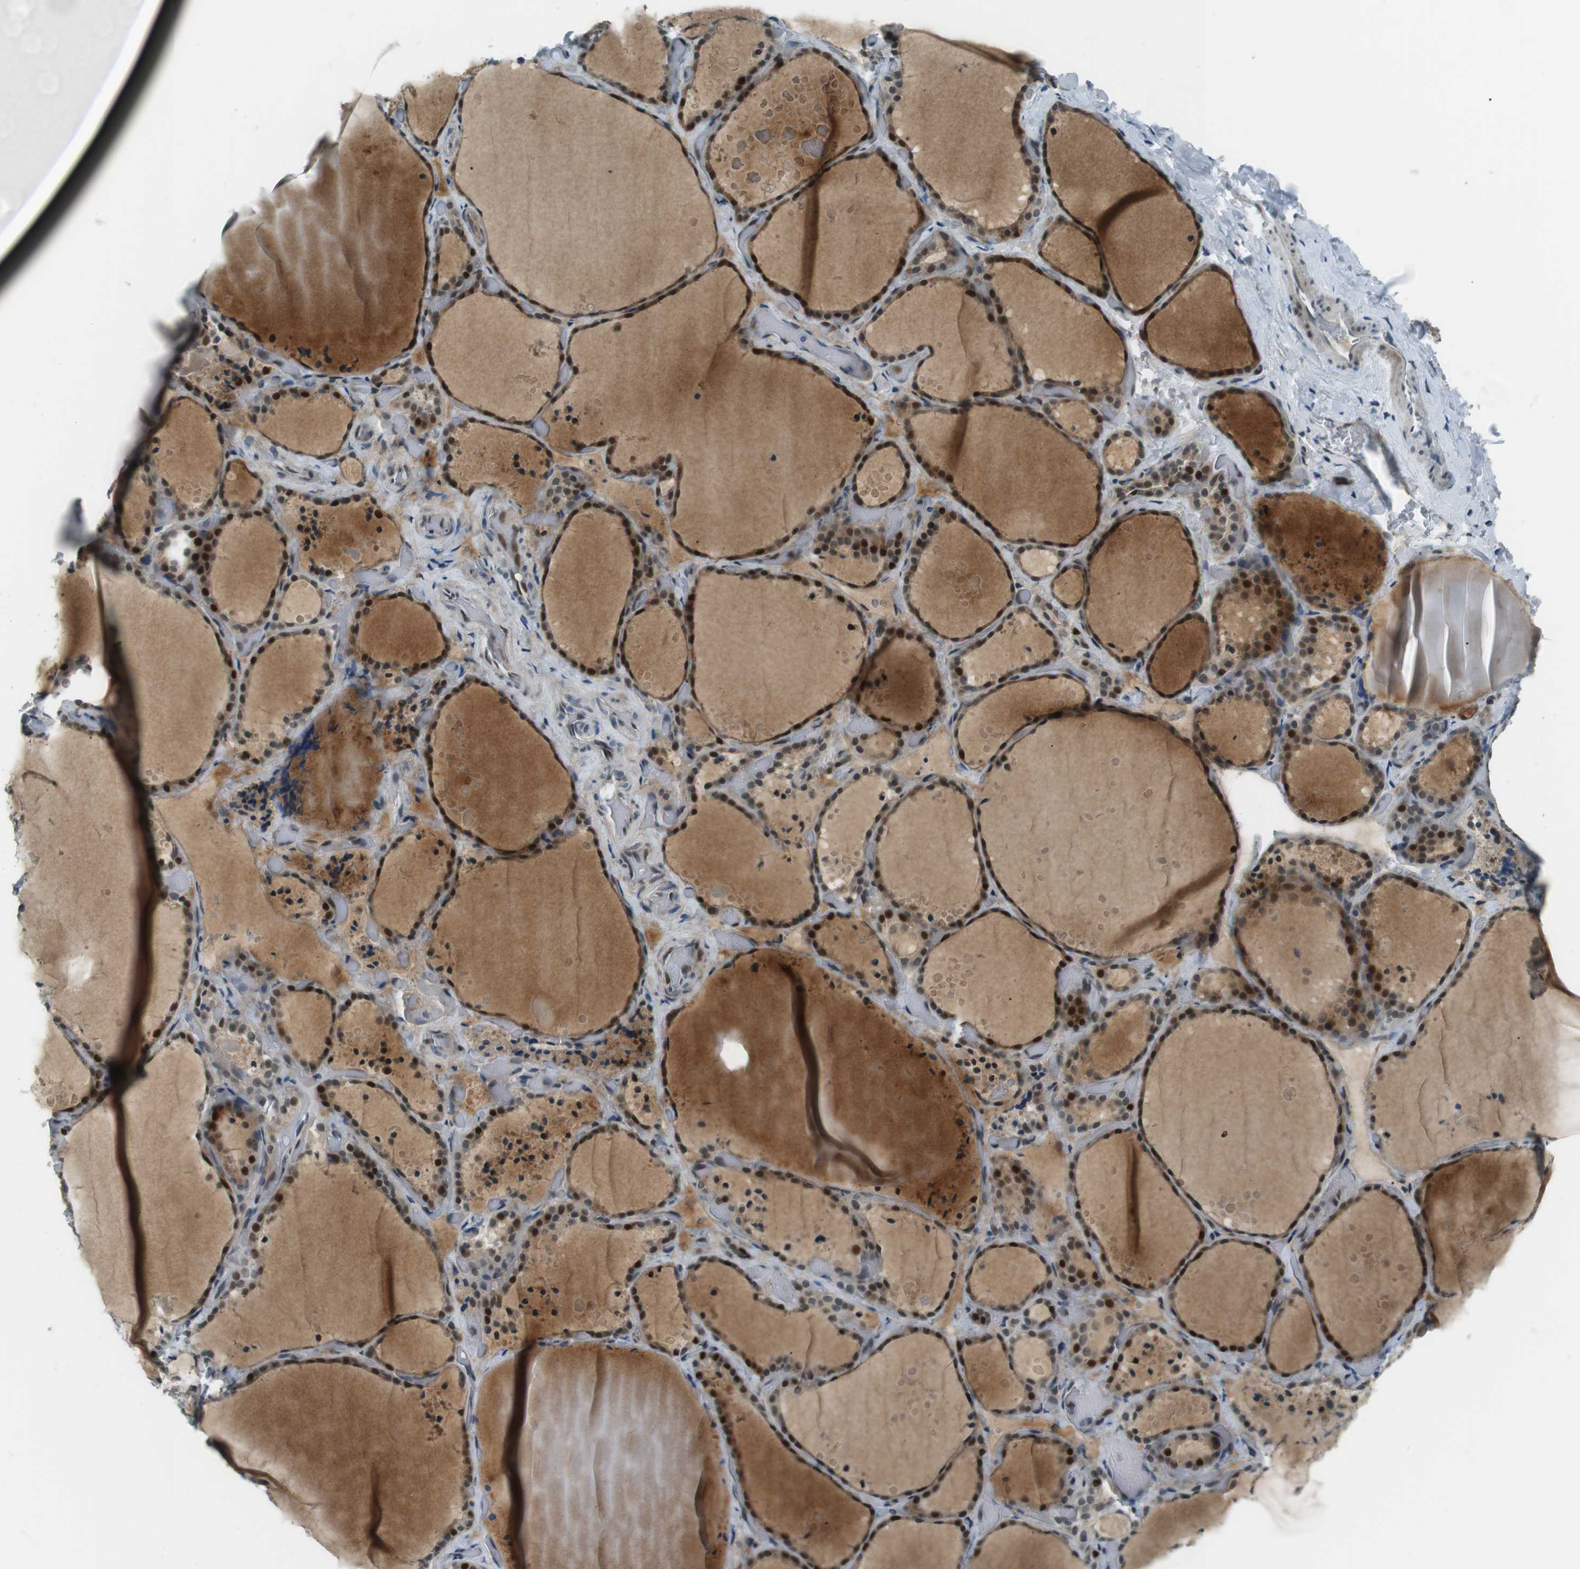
{"staining": {"intensity": "strong", "quantity": ">75%", "location": "cytoplasmic/membranous,nuclear"}, "tissue": "thyroid gland", "cell_type": "Glandular cells", "image_type": "normal", "snomed": [{"axis": "morphology", "description": "Normal tissue, NOS"}, {"axis": "topography", "description": "Thyroid gland"}], "caption": "Protein expression by immunohistochemistry (IHC) exhibits strong cytoplasmic/membranous,nuclear staining in approximately >75% of glandular cells in normal thyroid gland.", "gene": "PJA1", "patient": {"sex": "female", "age": 44}}